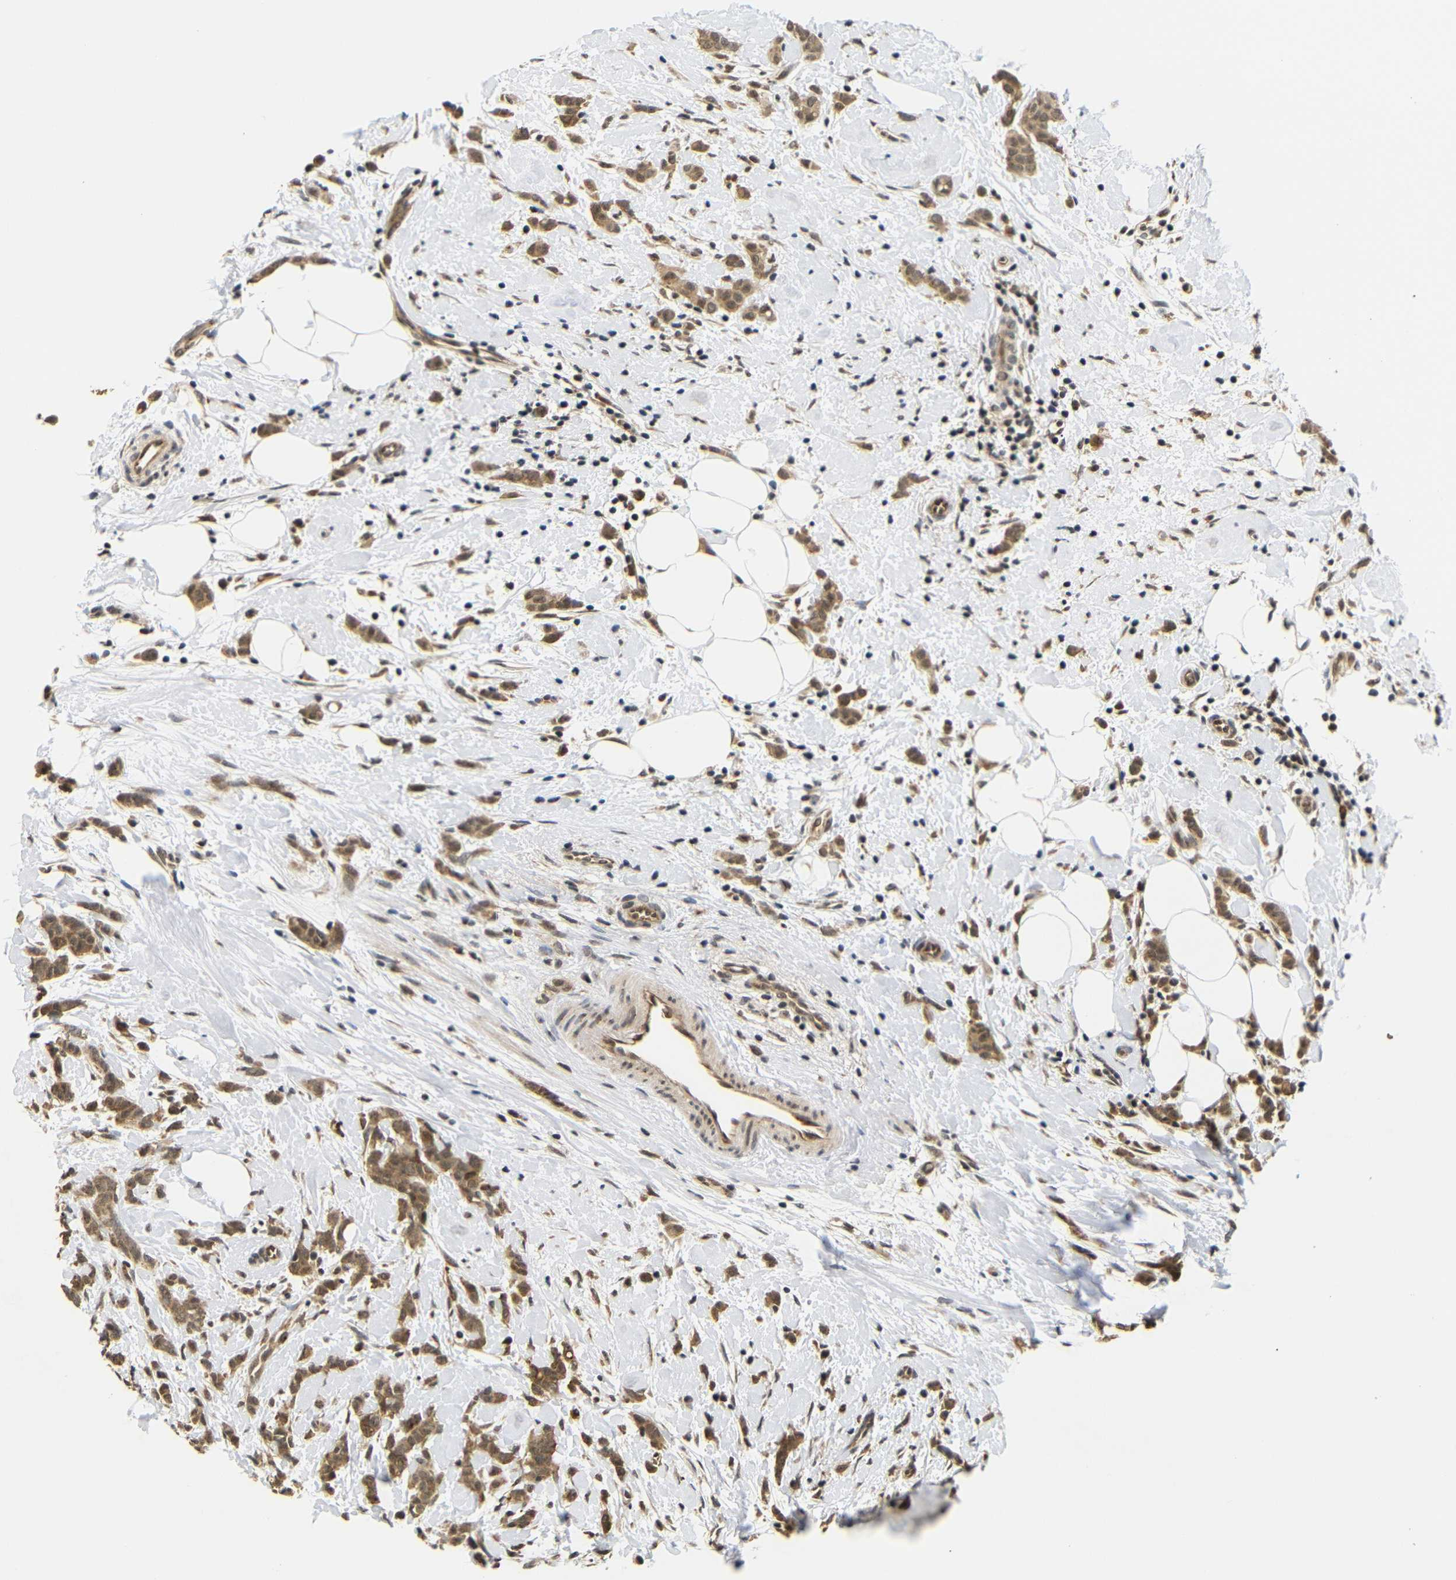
{"staining": {"intensity": "moderate", "quantity": ">75%", "location": "cytoplasmic/membranous,nuclear"}, "tissue": "breast cancer", "cell_type": "Tumor cells", "image_type": "cancer", "snomed": [{"axis": "morphology", "description": "Lobular carcinoma, in situ"}, {"axis": "morphology", "description": "Lobular carcinoma"}, {"axis": "topography", "description": "Breast"}], "caption": "Tumor cells show medium levels of moderate cytoplasmic/membranous and nuclear positivity in approximately >75% of cells in lobular carcinoma in situ (breast).", "gene": "GJA5", "patient": {"sex": "female", "age": 41}}